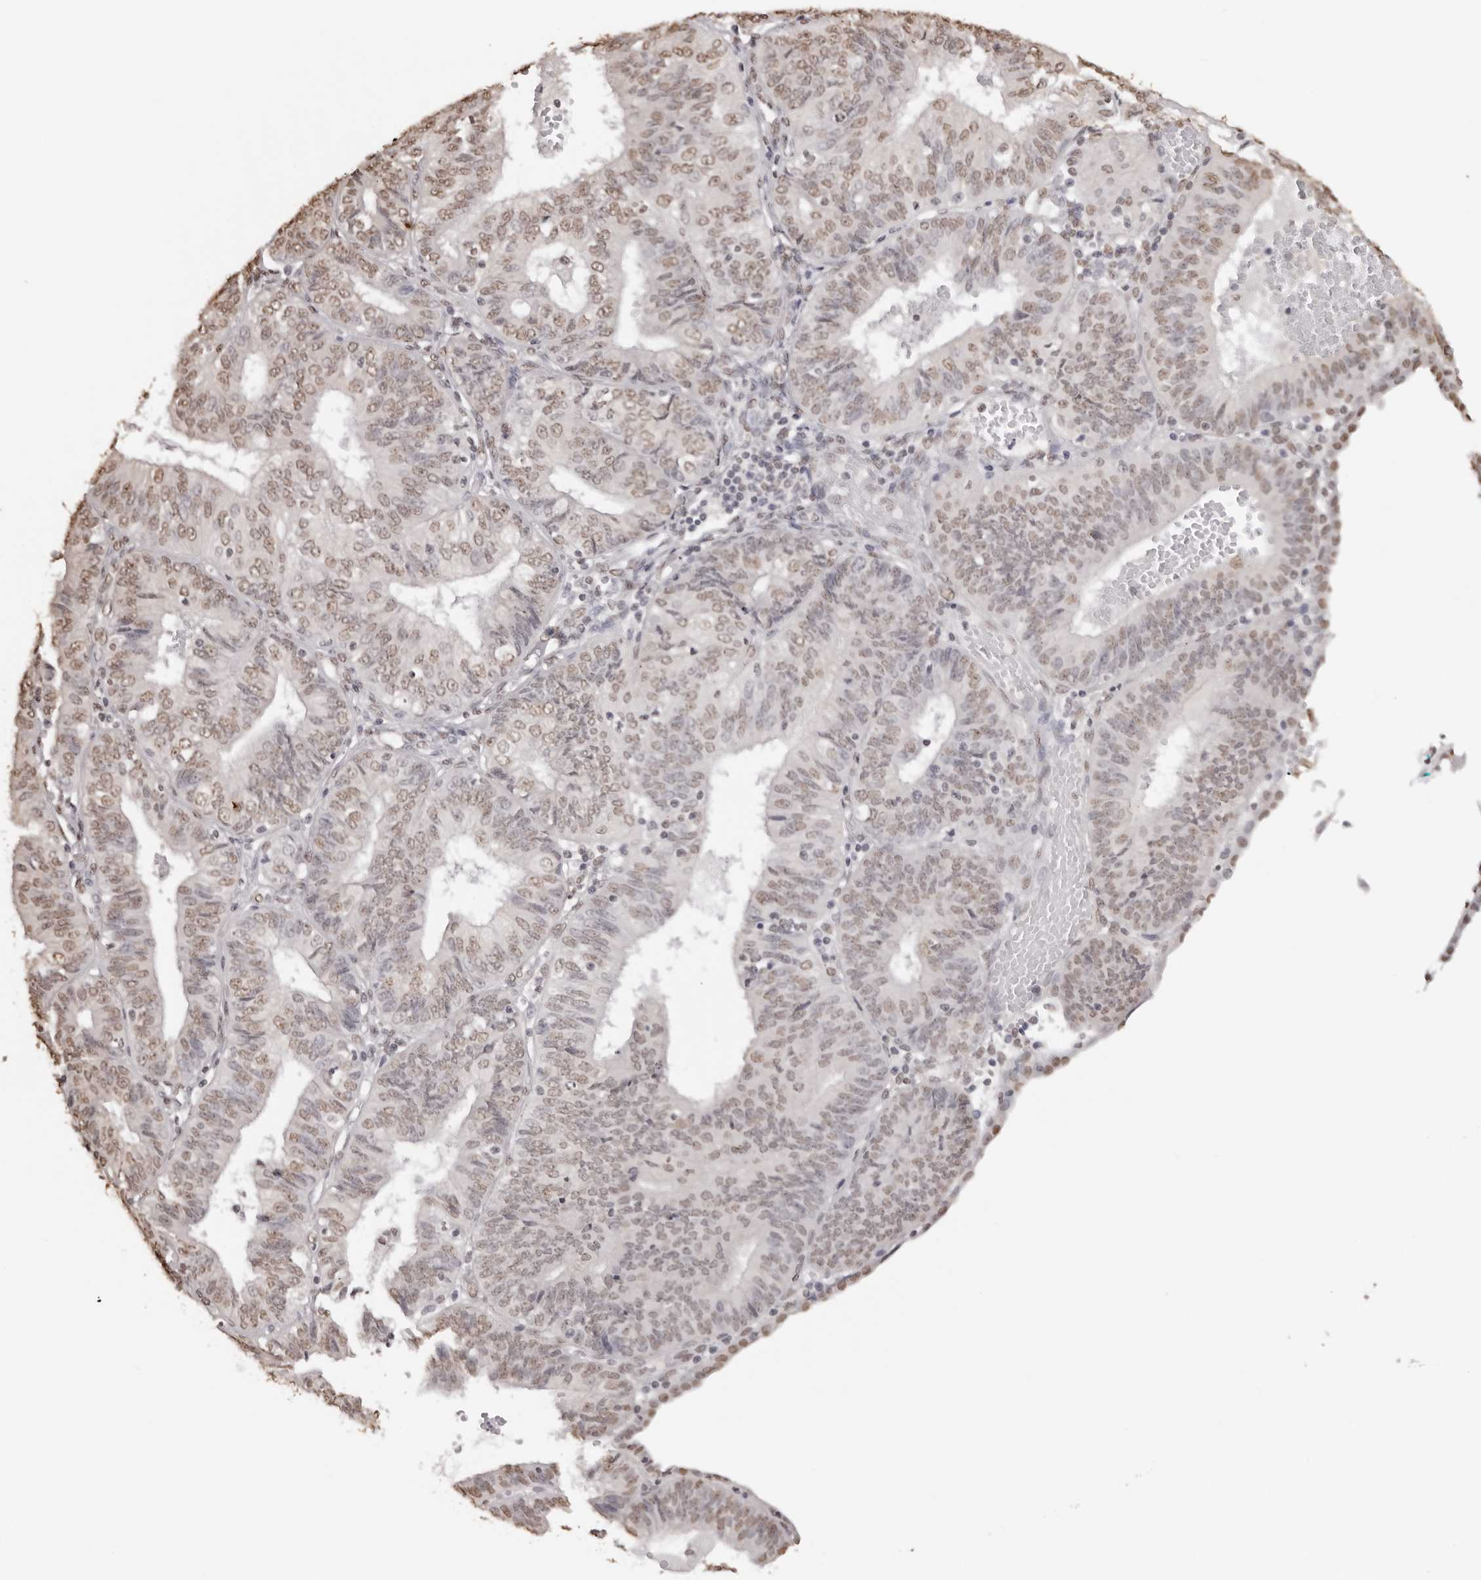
{"staining": {"intensity": "weak", "quantity": ">75%", "location": "nuclear"}, "tissue": "endometrial cancer", "cell_type": "Tumor cells", "image_type": "cancer", "snomed": [{"axis": "morphology", "description": "Adenocarcinoma, NOS"}, {"axis": "topography", "description": "Endometrium"}], "caption": "Immunohistochemistry of endometrial cancer exhibits low levels of weak nuclear expression in approximately >75% of tumor cells.", "gene": "OLIG3", "patient": {"sex": "female", "age": 58}}